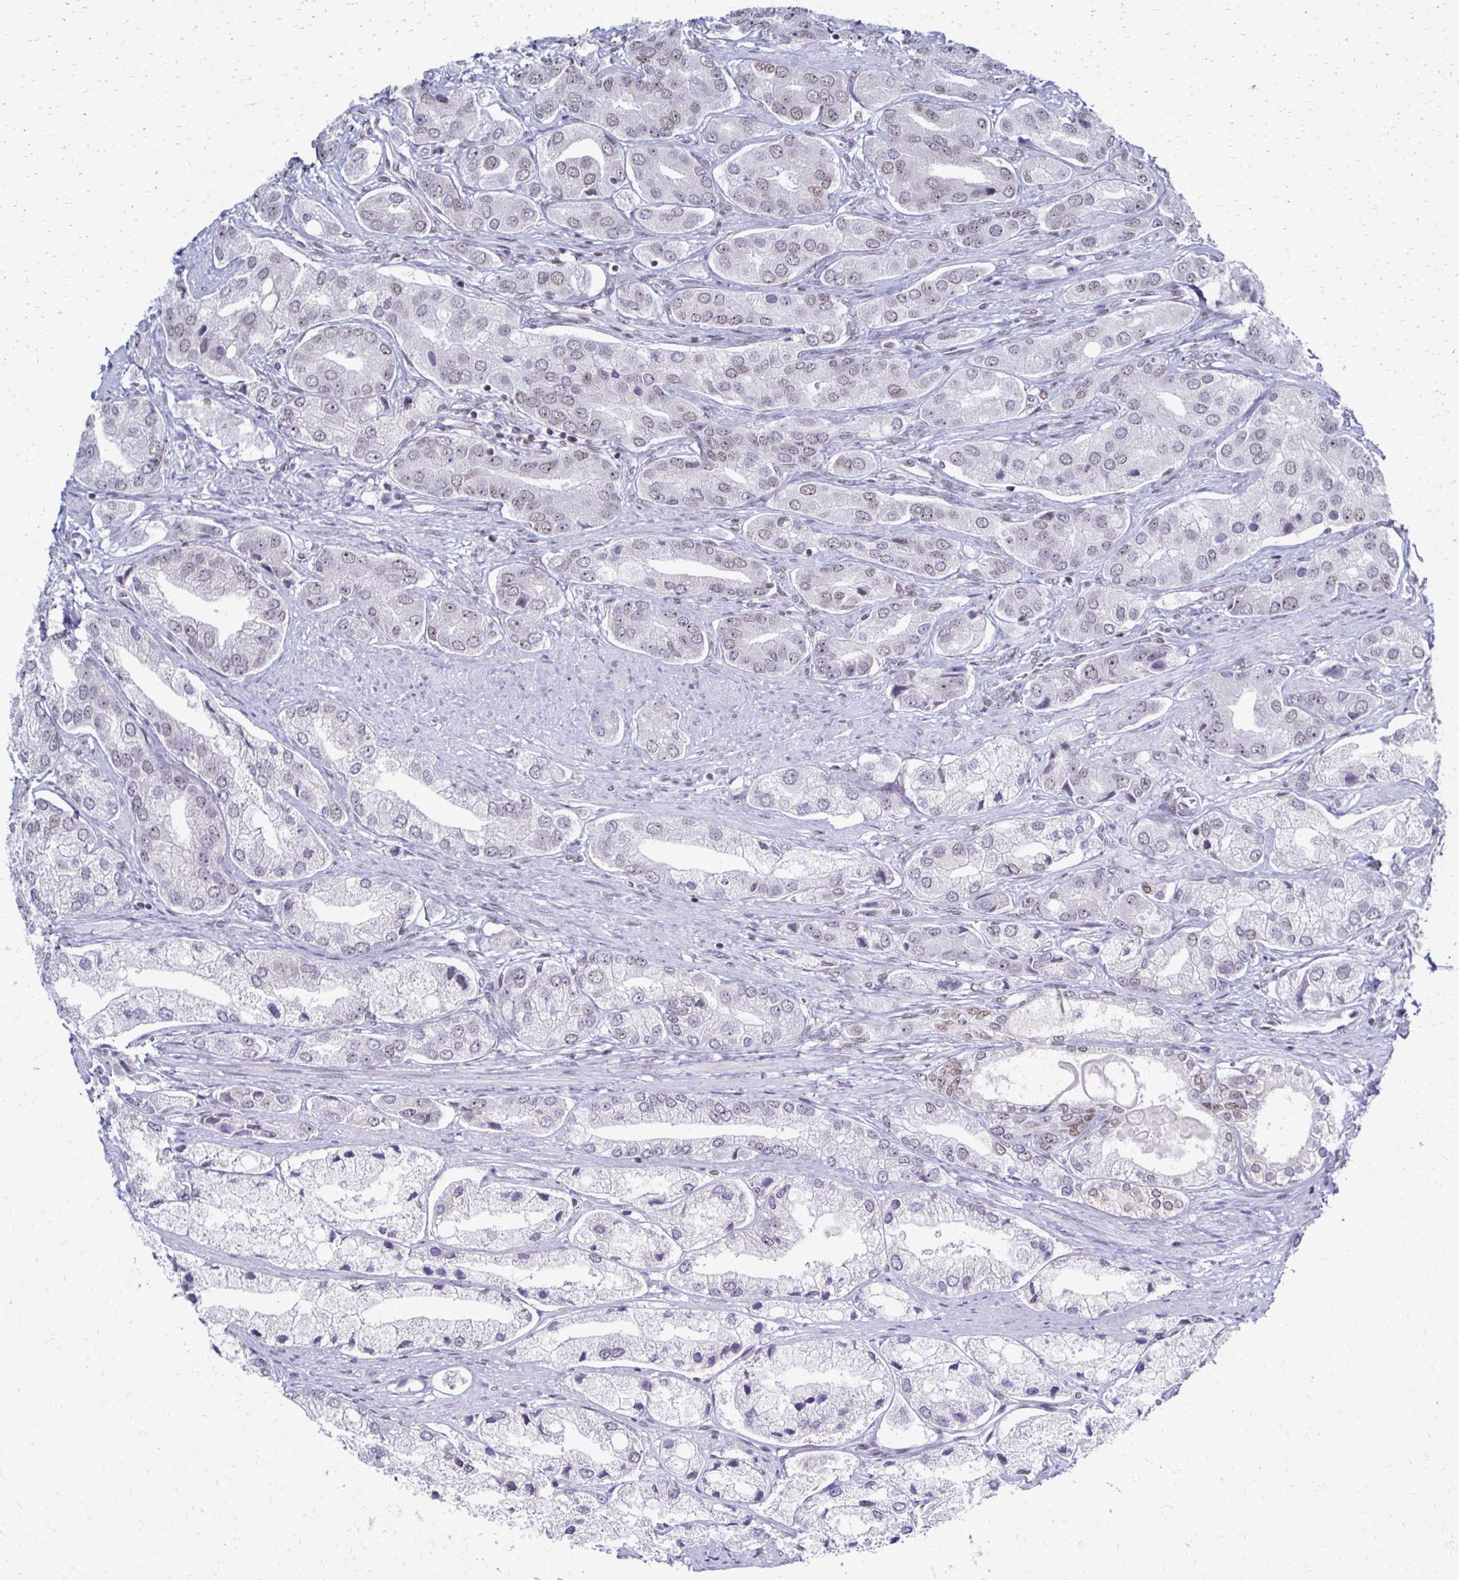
{"staining": {"intensity": "negative", "quantity": "none", "location": "none"}, "tissue": "prostate cancer", "cell_type": "Tumor cells", "image_type": "cancer", "snomed": [{"axis": "morphology", "description": "Adenocarcinoma, Low grade"}, {"axis": "topography", "description": "Prostate"}], "caption": "High power microscopy histopathology image of an IHC micrograph of prostate cancer (low-grade adenocarcinoma), revealing no significant positivity in tumor cells.", "gene": "IRF7", "patient": {"sex": "male", "age": 69}}